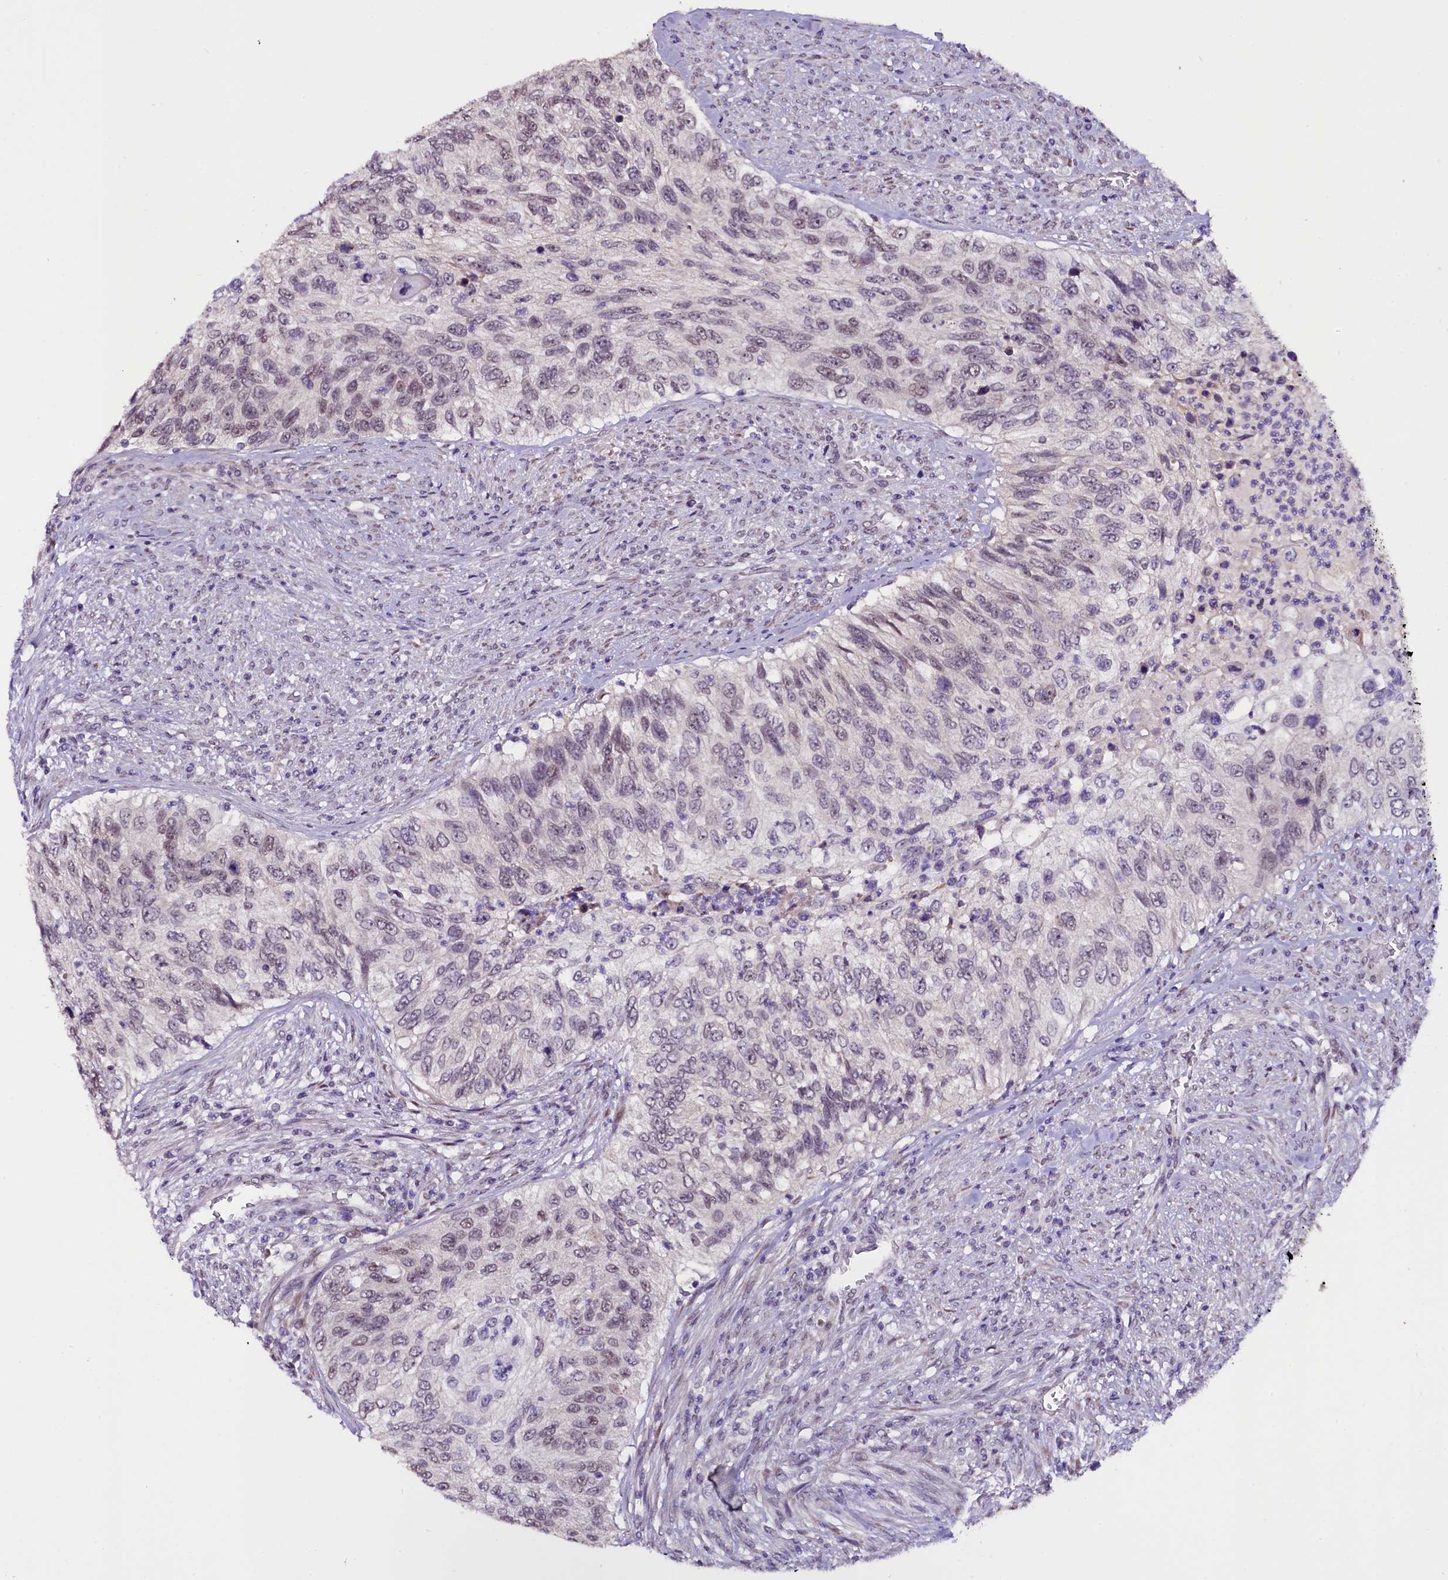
{"staining": {"intensity": "weak", "quantity": "25%-75%", "location": "nuclear"}, "tissue": "urothelial cancer", "cell_type": "Tumor cells", "image_type": "cancer", "snomed": [{"axis": "morphology", "description": "Urothelial carcinoma, High grade"}, {"axis": "topography", "description": "Urinary bladder"}], "caption": "Immunohistochemistry (IHC) of urothelial cancer exhibits low levels of weak nuclear positivity in about 25%-75% of tumor cells.", "gene": "RPUSD2", "patient": {"sex": "female", "age": 60}}